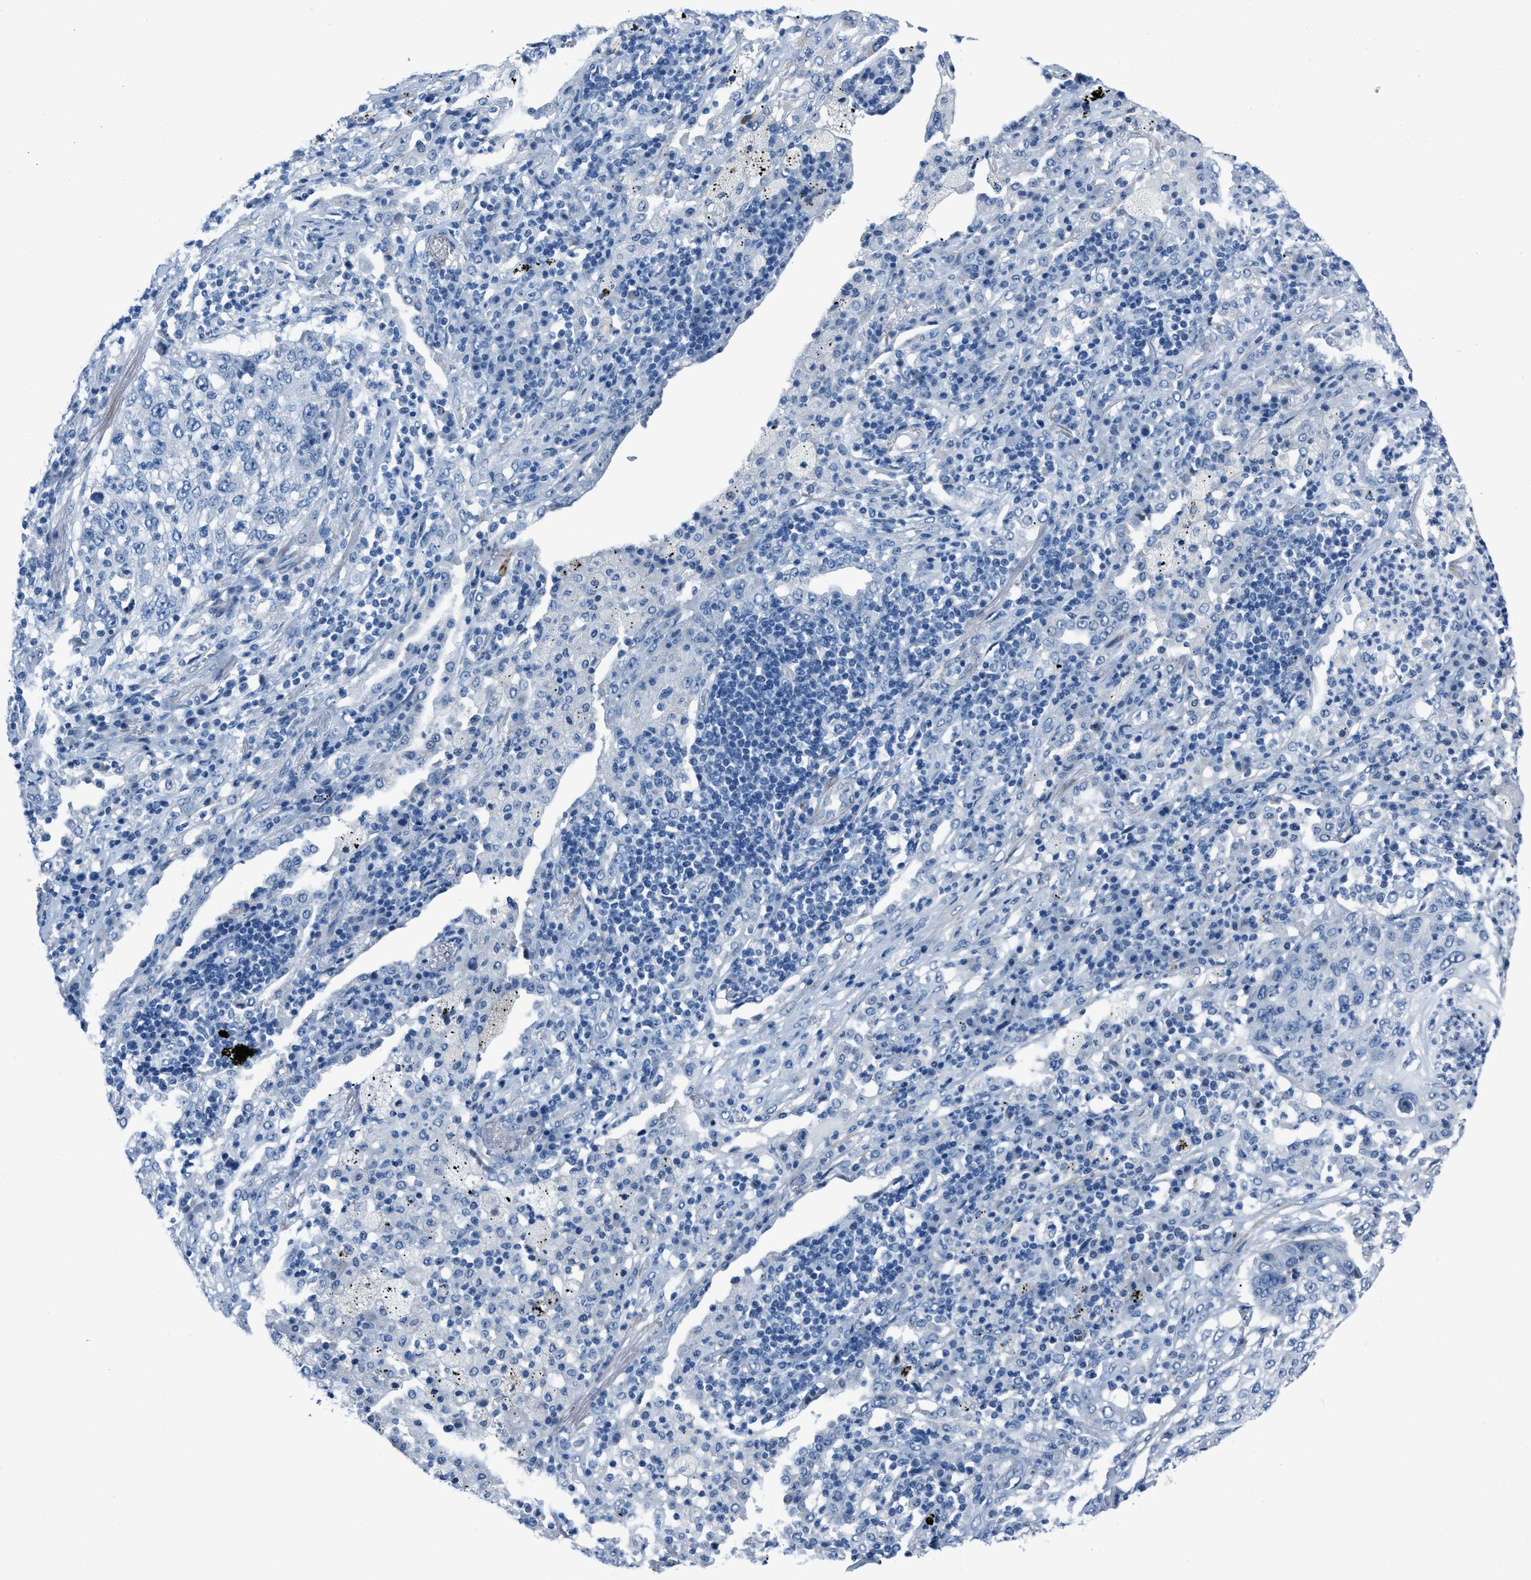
{"staining": {"intensity": "negative", "quantity": "none", "location": "none"}, "tissue": "lung cancer", "cell_type": "Tumor cells", "image_type": "cancer", "snomed": [{"axis": "morphology", "description": "Squamous cell carcinoma, NOS"}, {"axis": "topography", "description": "Lung"}], "caption": "Photomicrograph shows no protein staining in tumor cells of lung cancer (squamous cell carcinoma) tissue.", "gene": "SPATC1L", "patient": {"sex": "female", "age": 63}}